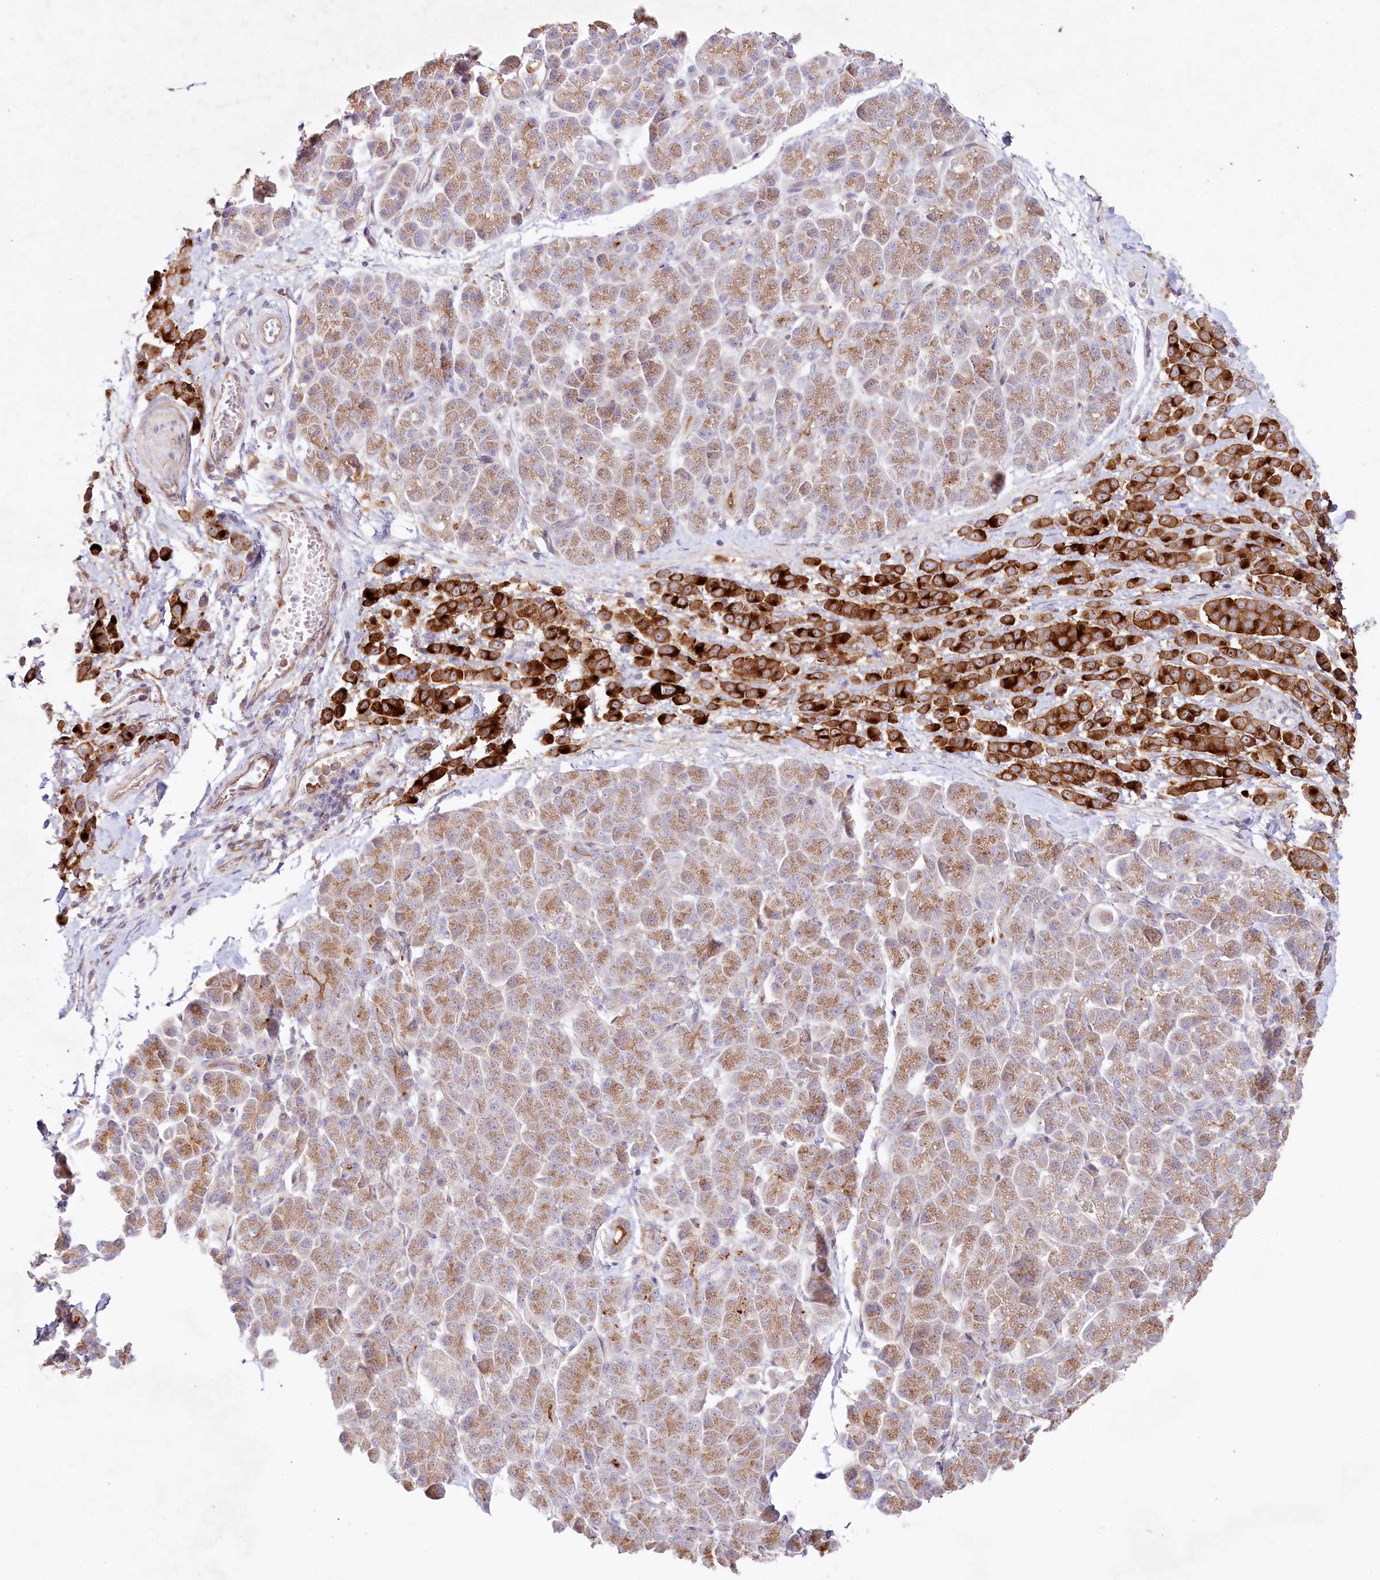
{"staining": {"intensity": "strong", "quantity": ">75%", "location": "cytoplasmic/membranous"}, "tissue": "pancreatic cancer", "cell_type": "Tumor cells", "image_type": "cancer", "snomed": [{"axis": "morphology", "description": "Normal tissue, NOS"}, {"axis": "morphology", "description": "Adenocarcinoma, NOS"}, {"axis": "topography", "description": "Pancreas"}], "caption": "Pancreatic cancer (adenocarcinoma) stained with a protein marker reveals strong staining in tumor cells.", "gene": "ALDH3B1", "patient": {"sex": "female", "age": 64}}